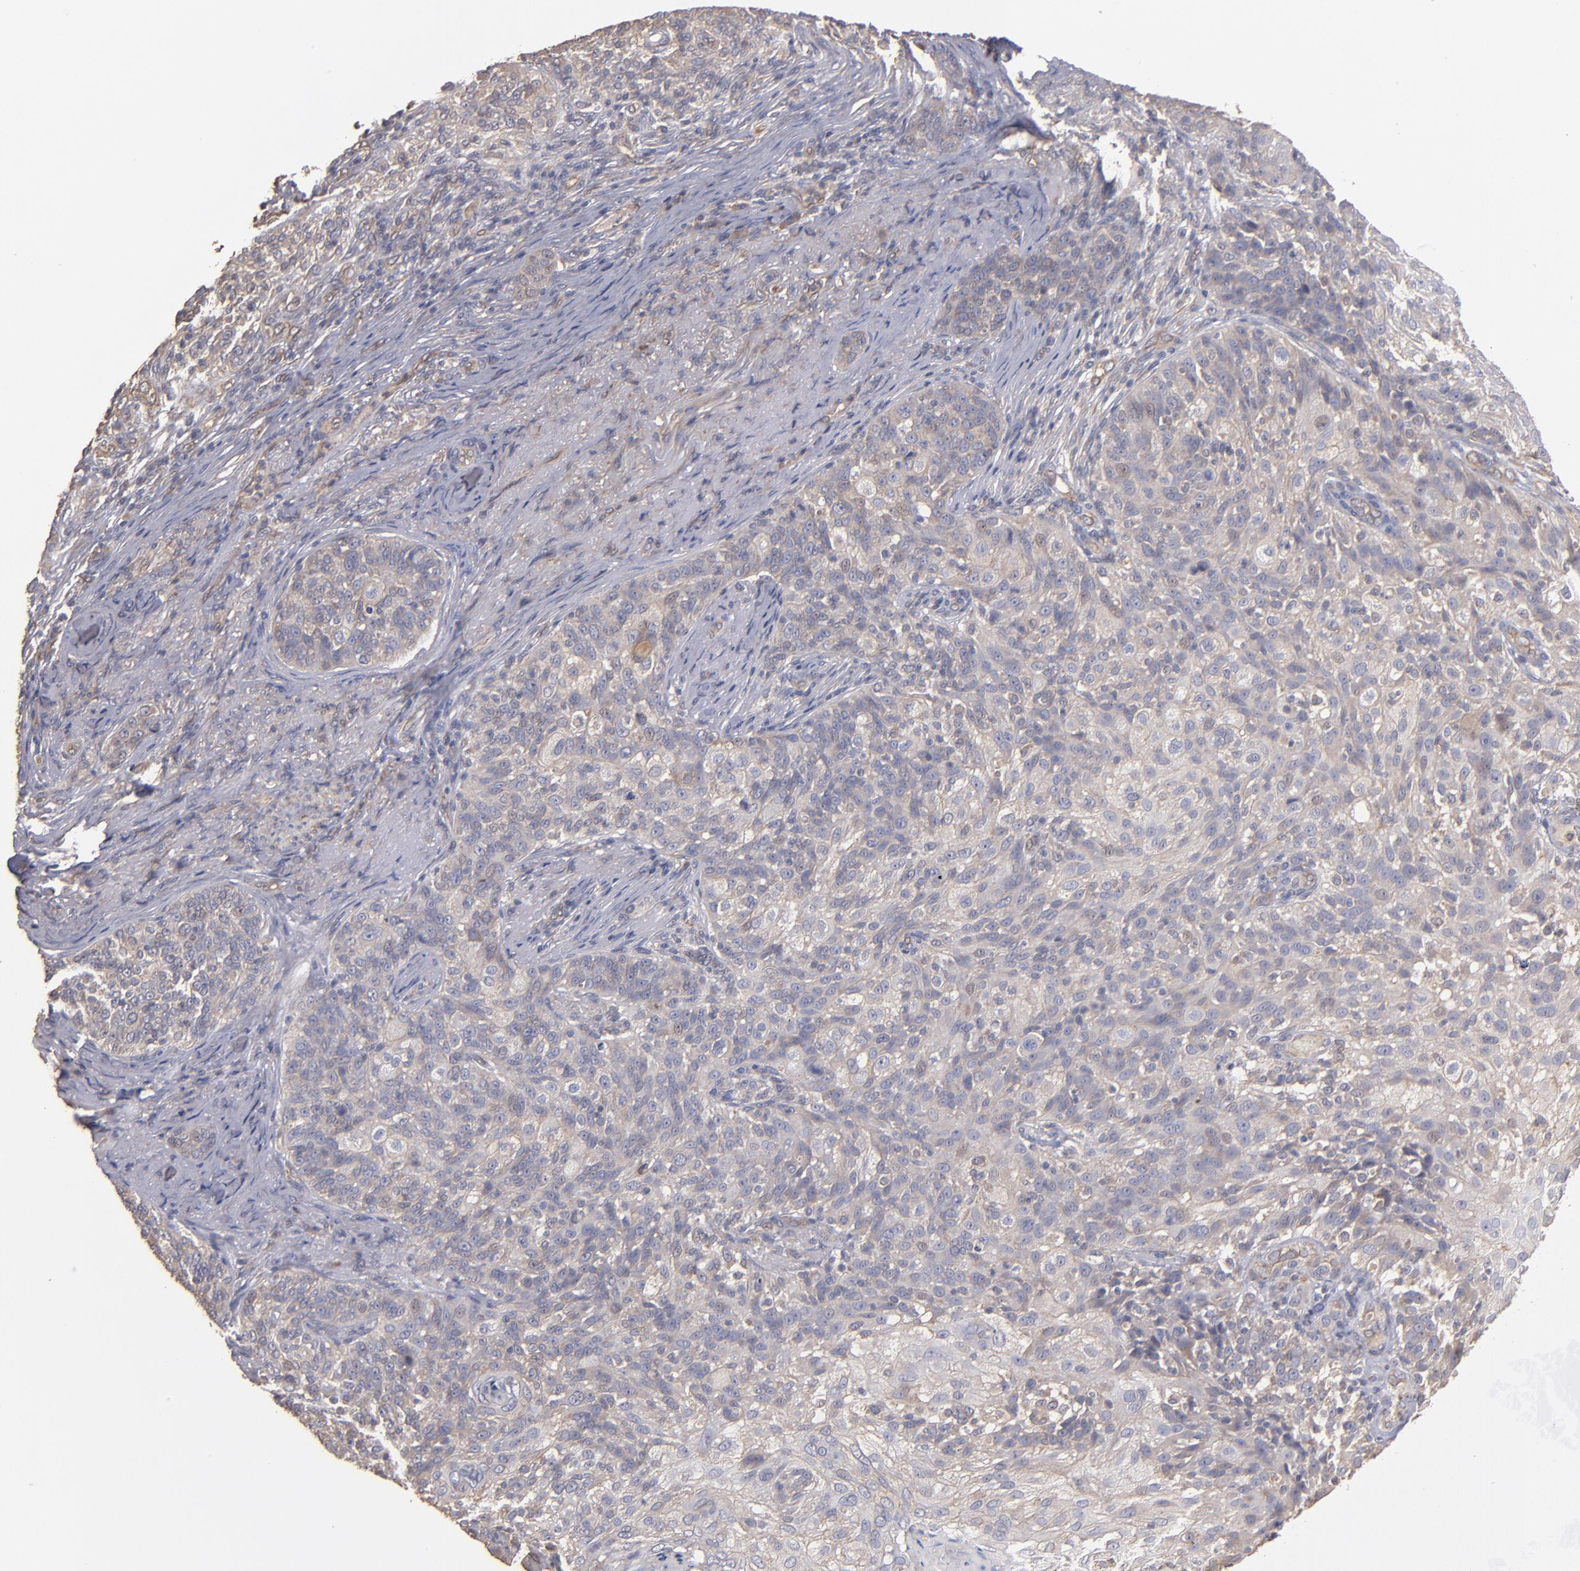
{"staining": {"intensity": "weak", "quantity": "25%-75%", "location": "cytoplasmic/membranous"}, "tissue": "skin cancer", "cell_type": "Tumor cells", "image_type": "cancer", "snomed": [{"axis": "morphology", "description": "Normal tissue, NOS"}, {"axis": "morphology", "description": "Squamous cell carcinoma, NOS"}, {"axis": "topography", "description": "Skin"}], "caption": "Protein expression analysis of human skin squamous cell carcinoma reveals weak cytoplasmic/membranous positivity in about 25%-75% of tumor cells.", "gene": "DMD", "patient": {"sex": "female", "age": 83}}